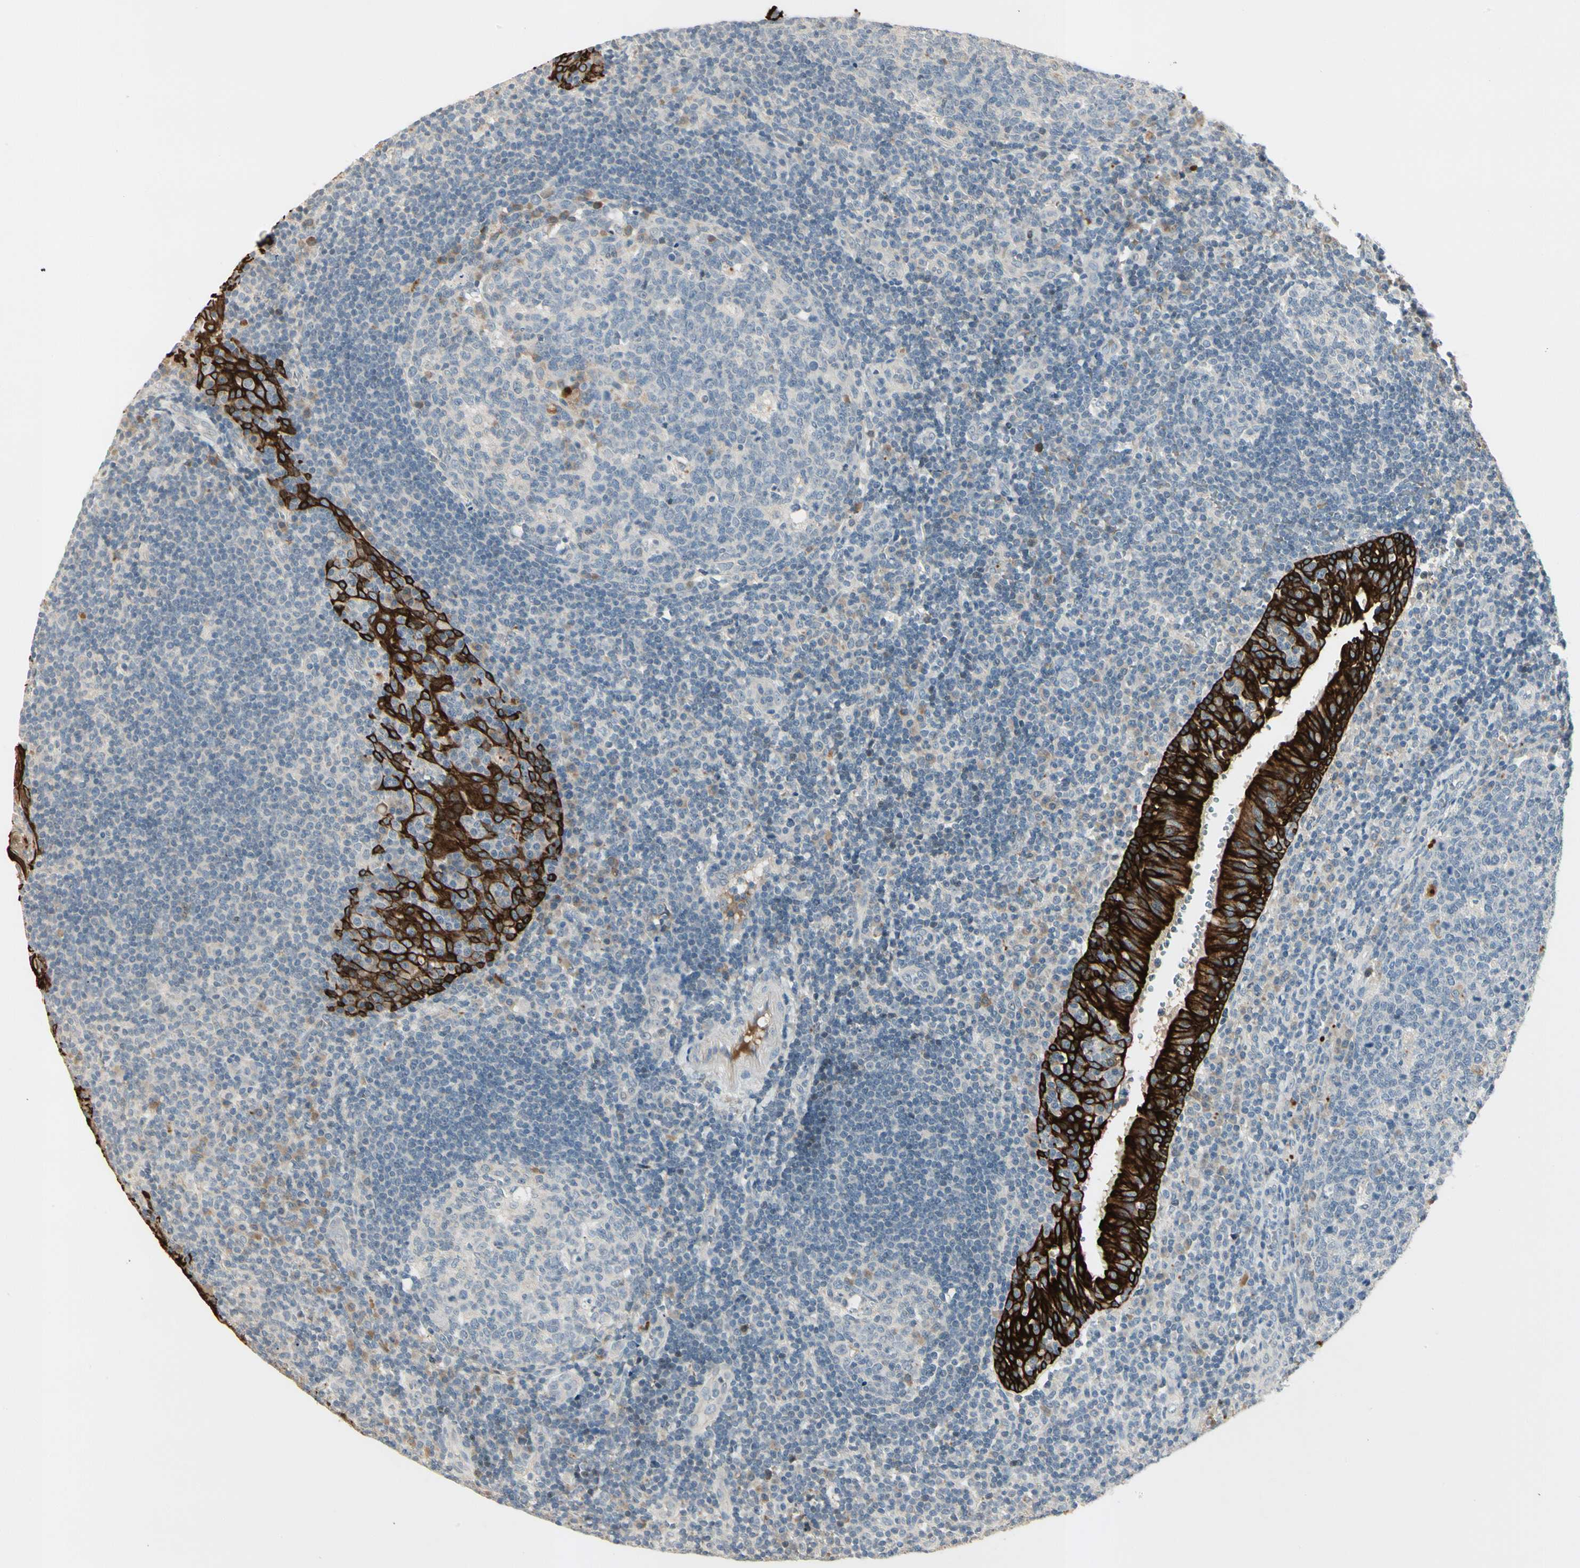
{"staining": {"intensity": "negative", "quantity": "none", "location": "none"}, "tissue": "tonsil", "cell_type": "Germinal center cells", "image_type": "normal", "snomed": [{"axis": "morphology", "description": "Normal tissue, NOS"}, {"axis": "topography", "description": "Tonsil"}], "caption": "Germinal center cells are negative for protein expression in unremarkable human tonsil. The staining was performed using DAB to visualize the protein expression in brown, while the nuclei were stained in blue with hematoxylin (Magnification: 20x).", "gene": "SKIL", "patient": {"sex": "female", "age": 40}}